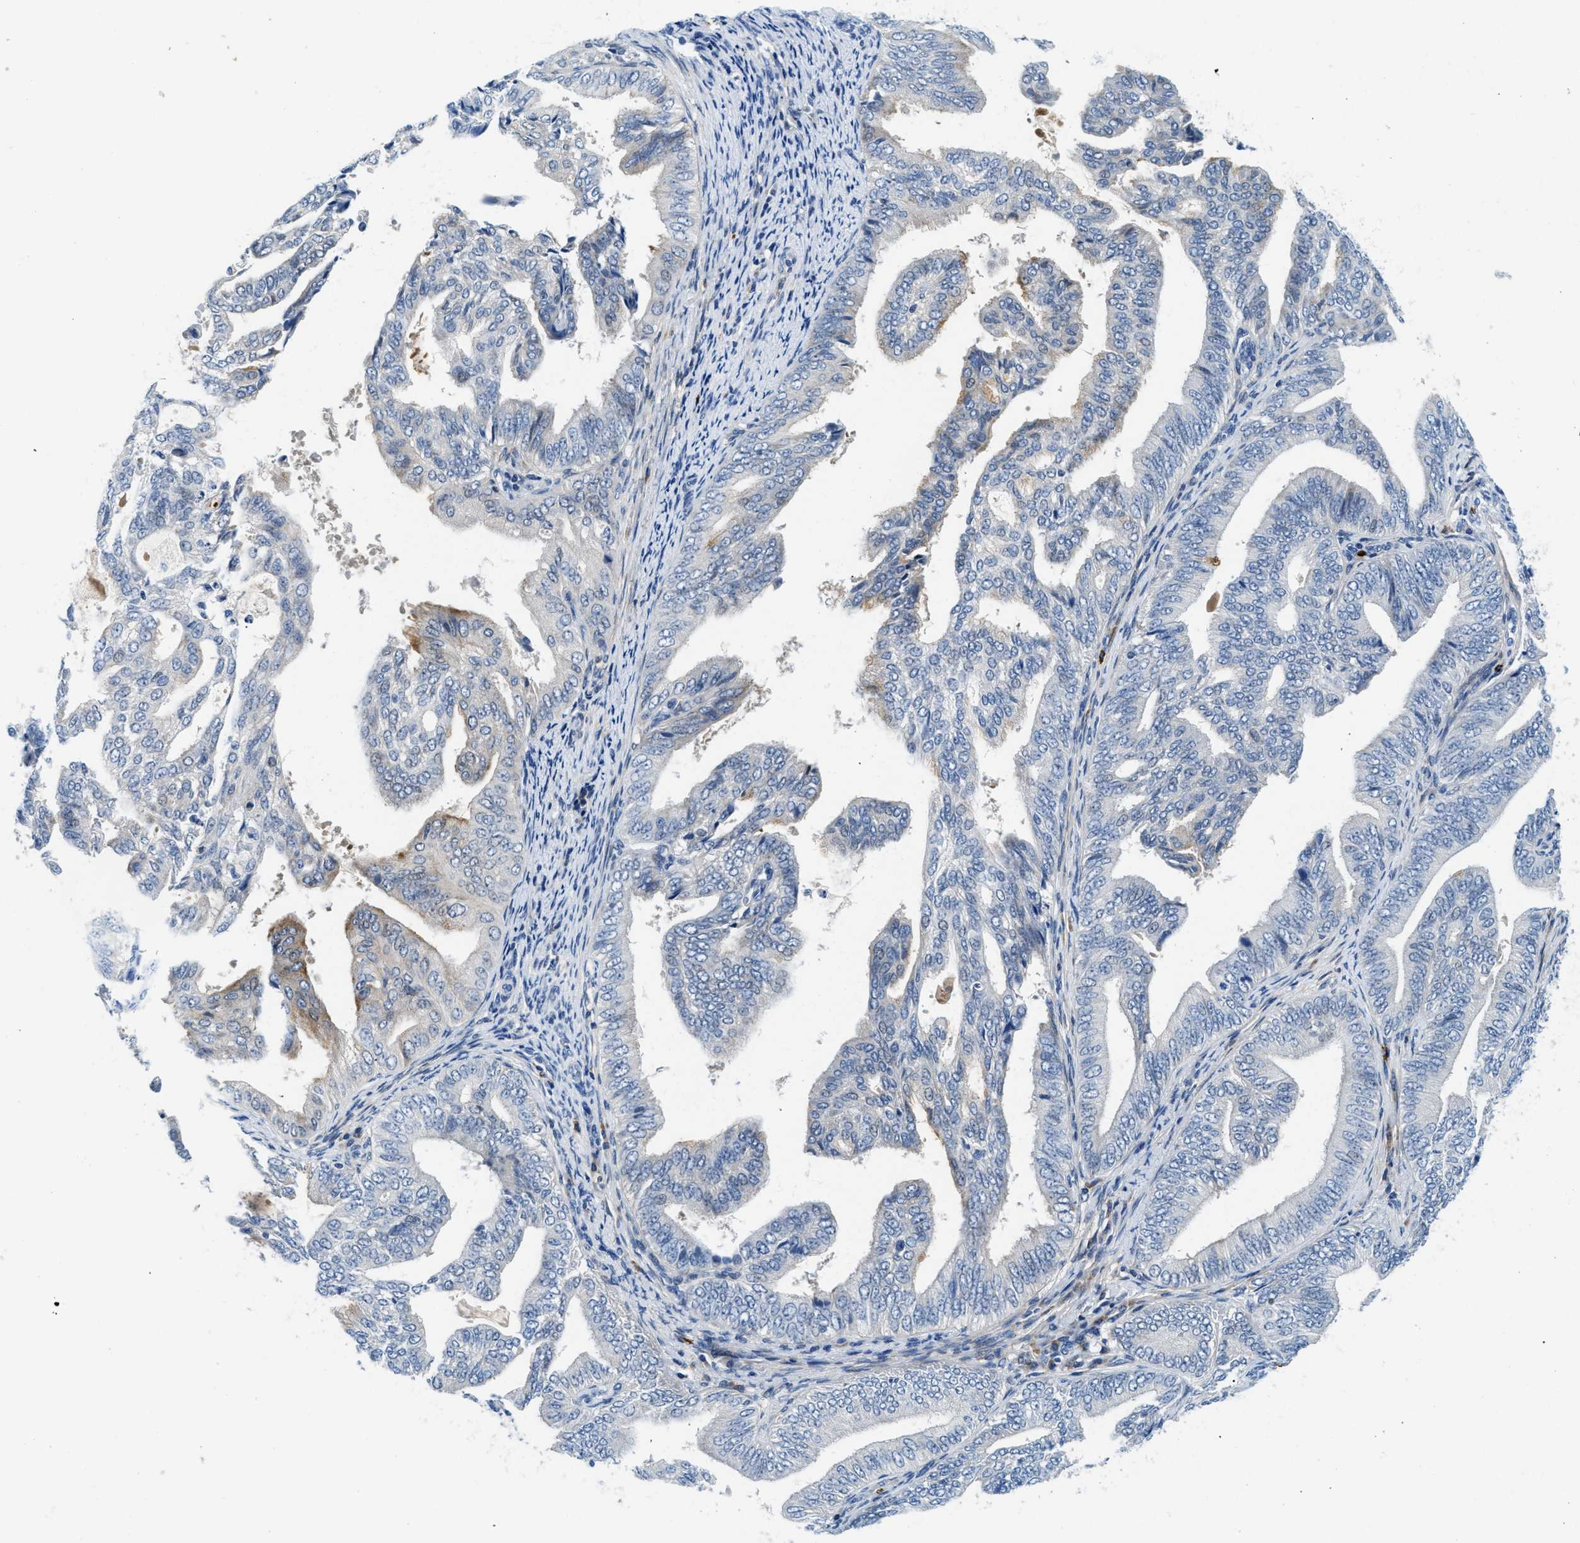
{"staining": {"intensity": "negative", "quantity": "none", "location": "none"}, "tissue": "endometrial cancer", "cell_type": "Tumor cells", "image_type": "cancer", "snomed": [{"axis": "morphology", "description": "Adenocarcinoma, NOS"}, {"axis": "topography", "description": "Endometrium"}], "caption": "DAB (3,3'-diaminobenzidine) immunohistochemical staining of human adenocarcinoma (endometrial) shows no significant expression in tumor cells.", "gene": "CFB", "patient": {"sex": "female", "age": 58}}